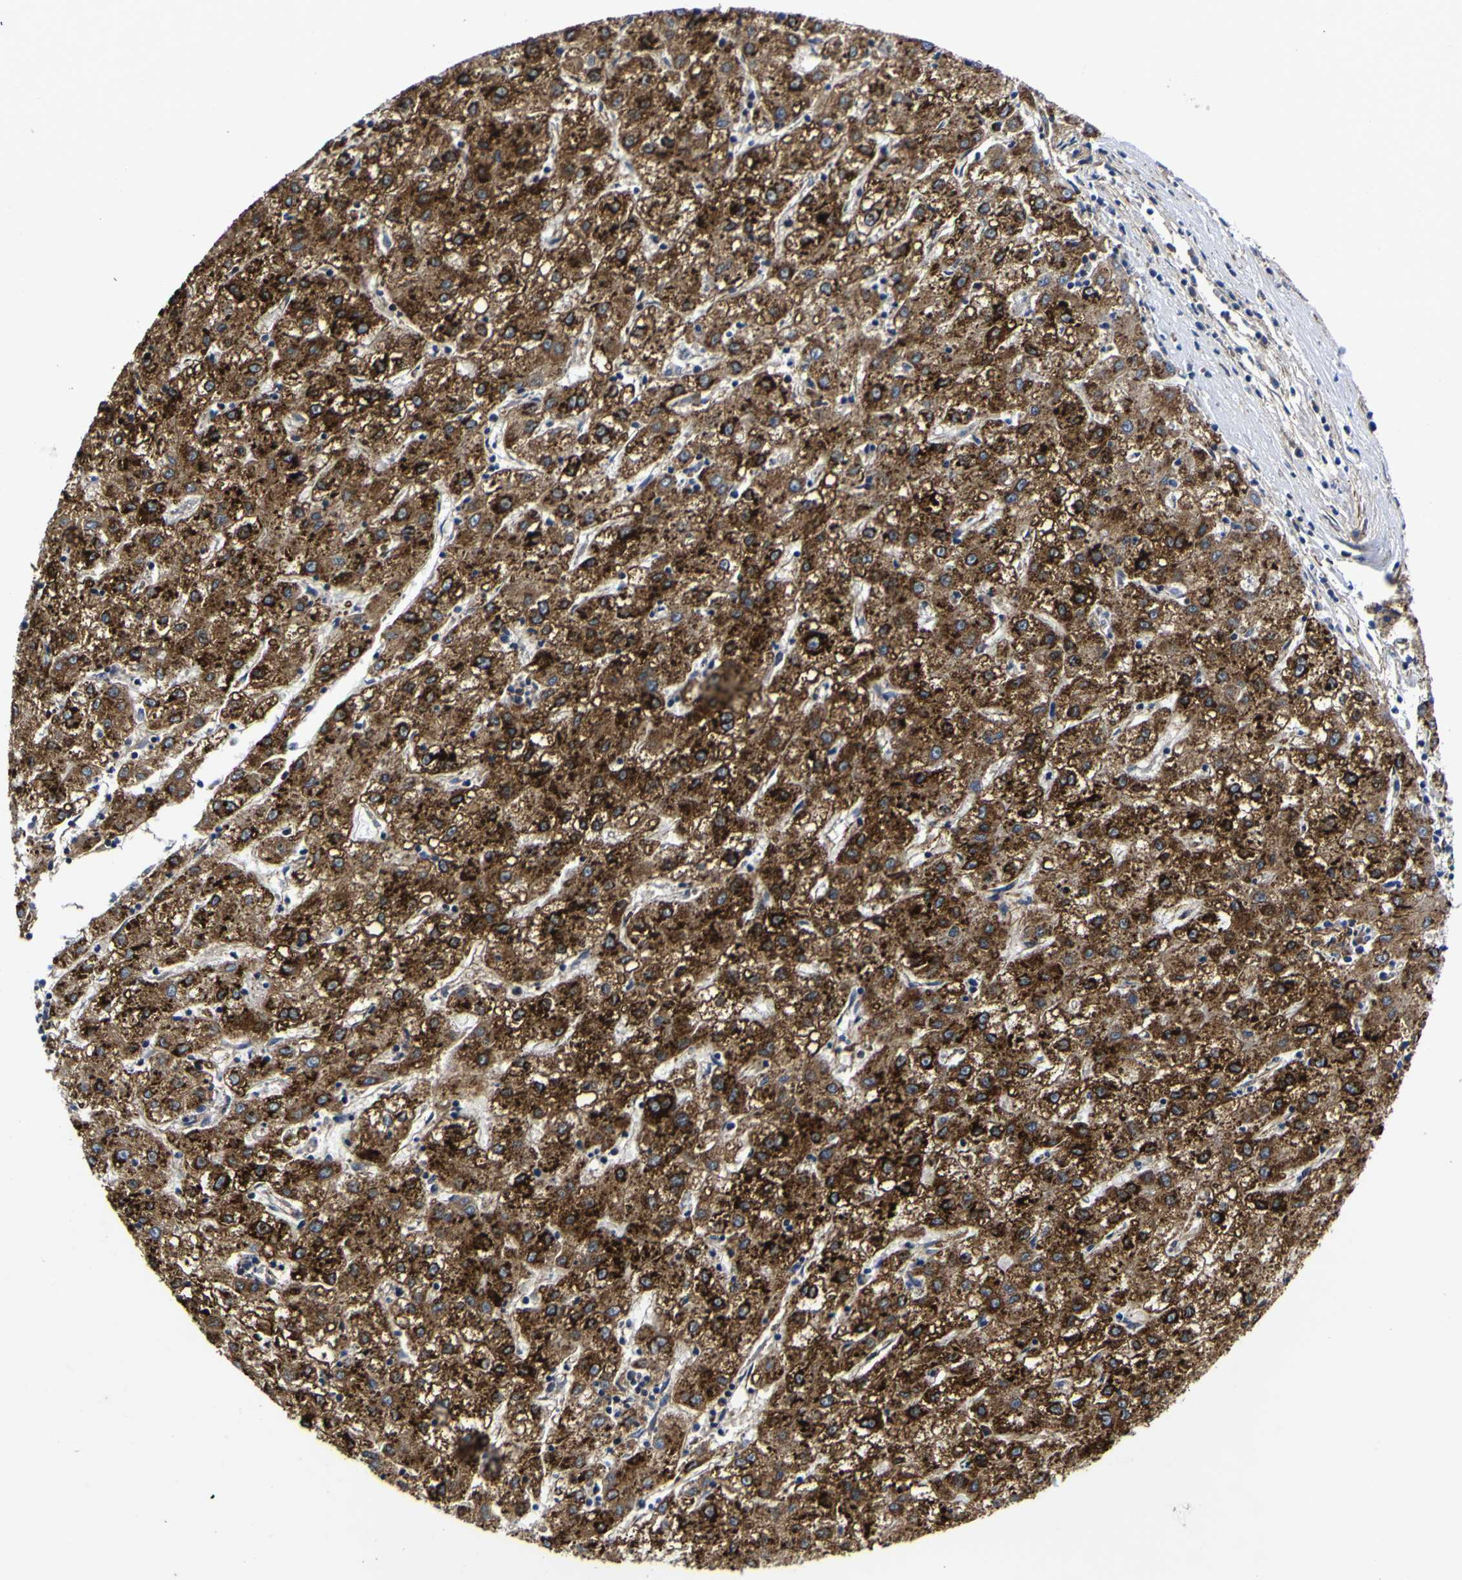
{"staining": {"intensity": "strong", "quantity": "25%-75%", "location": "cytoplasmic/membranous"}, "tissue": "liver cancer", "cell_type": "Tumor cells", "image_type": "cancer", "snomed": [{"axis": "morphology", "description": "Carcinoma, Hepatocellular, NOS"}, {"axis": "topography", "description": "Liver"}], "caption": "The image exhibits staining of hepatocellular carcinoma (liver), revealing strong cytoplasmic/membranous protein positivity (brown color) within tumor cells.", "gene": "SCD", "patient": {"sex": "male", "age": 72}}